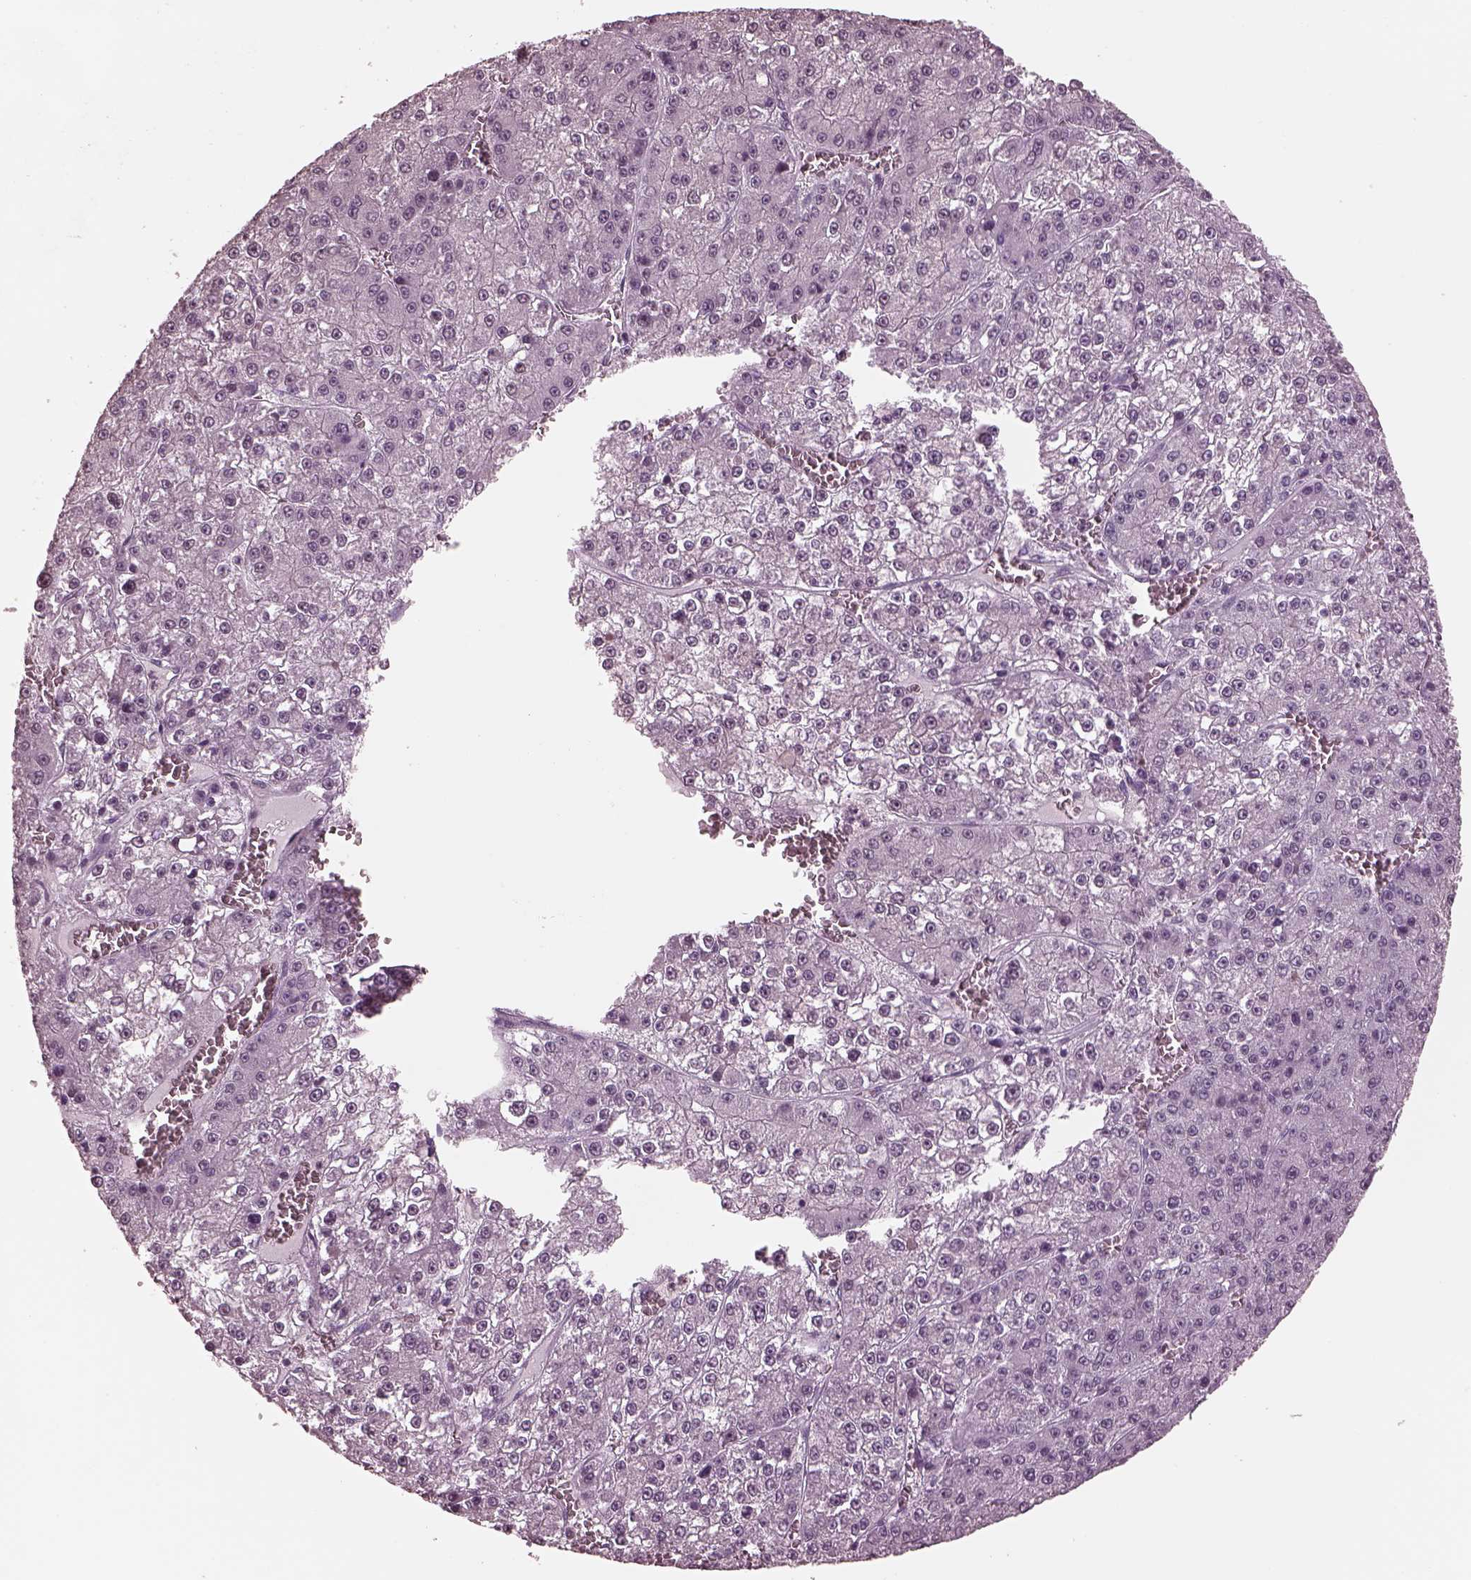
{"staining": {"intensity": "negative", "quantity": "none", "location": "none"}, "tissue": "liver cancer", "cell_type": "Tumor cells", "image_type": "cancer", "snomed": [{"axis": "morphology", "description": "Carcinoma, Hepatocellular, NOS"}, {"axis": "topography", "description": "Liver"}], "caption": "This is an IHC image of liver hepatocellular carcinoma. There is no expression in tumor cells.", "gene": "TSKS", "patient": {"sex": "female", "age": 73}}